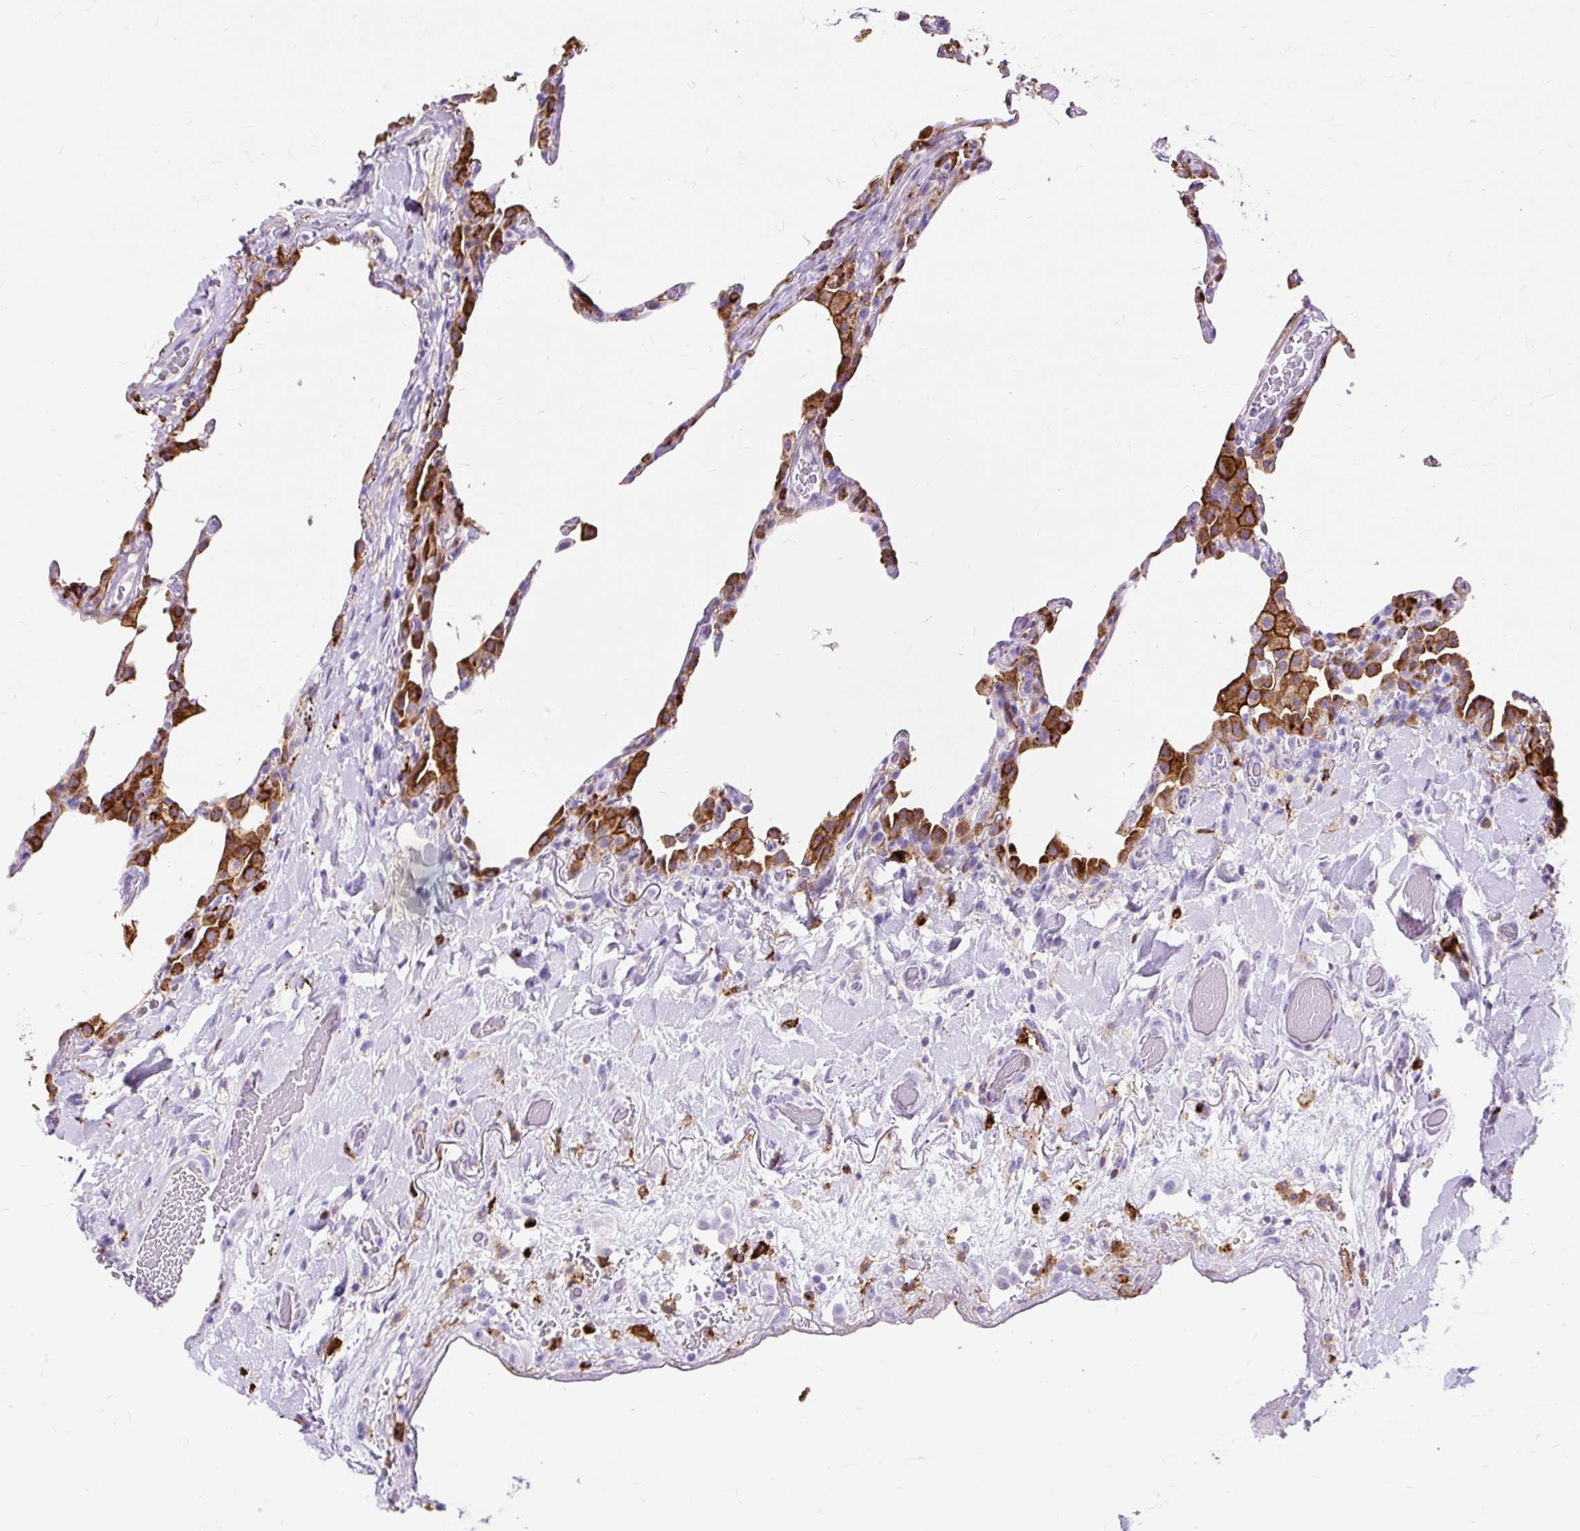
{"staining": {"intensity": "strong", "quantity": "<25%", "location": "cytoplasmic/membranous"}, "tissue": "lung", "cell_type": "Alveolar cells", "image_type": "normal", "snomed": [{"axis": "morphology", "description": "Normal tissue, NOS"}, {"axis": "topography", "description": "Lung"}], "caption": "Immunohistochemical staining of normal lung displays <25% levels of strong cytoplasmic/membranous protein staining in approximately <25% of alveolar cells.", "gene": "HLA", "patient": {"sex": "female", "age": 57}}